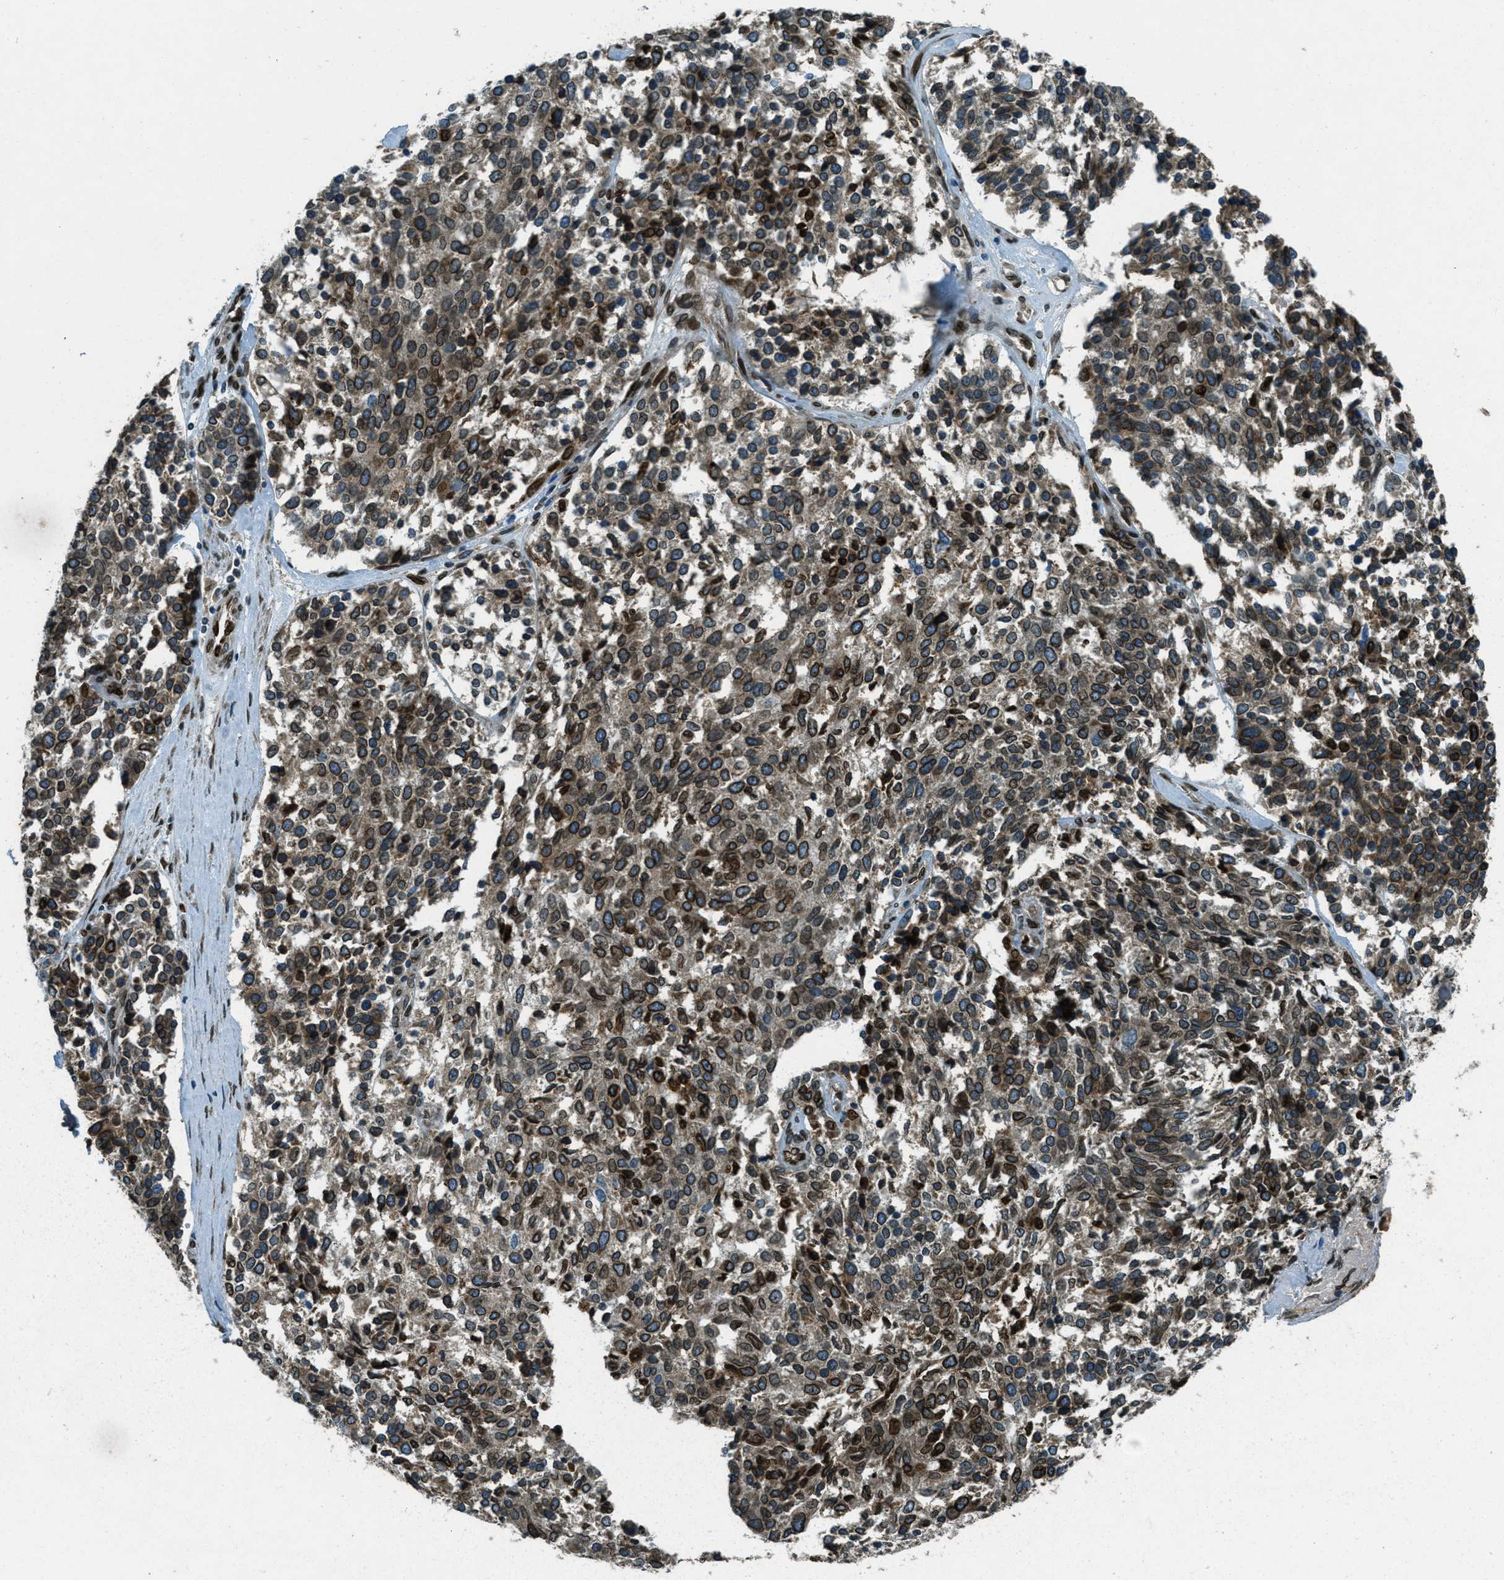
{"staining": {"intensity": "strong", "quantity": ">75%", "location": "cytoplasmic/membranous,nuclear"}, "tissue": "ovarian cancer", "cell_type": "Tumor cells", "image_type": "cancer", "snomed": [{"axis": "morphology", "description": "Cystadenocarcinoma, serous, NOS"}, {"axis": "topography", "description": "Ovary"}], "caption": "Protein expression by IHC shows strong cytoplasmic/membranous and nuclear expression in approximately >75% of tumor cells in serous cystadenocarcinoma (ovarian).", "gene": "LEMD2", "patient": {"sex": "female", "age": 44}}